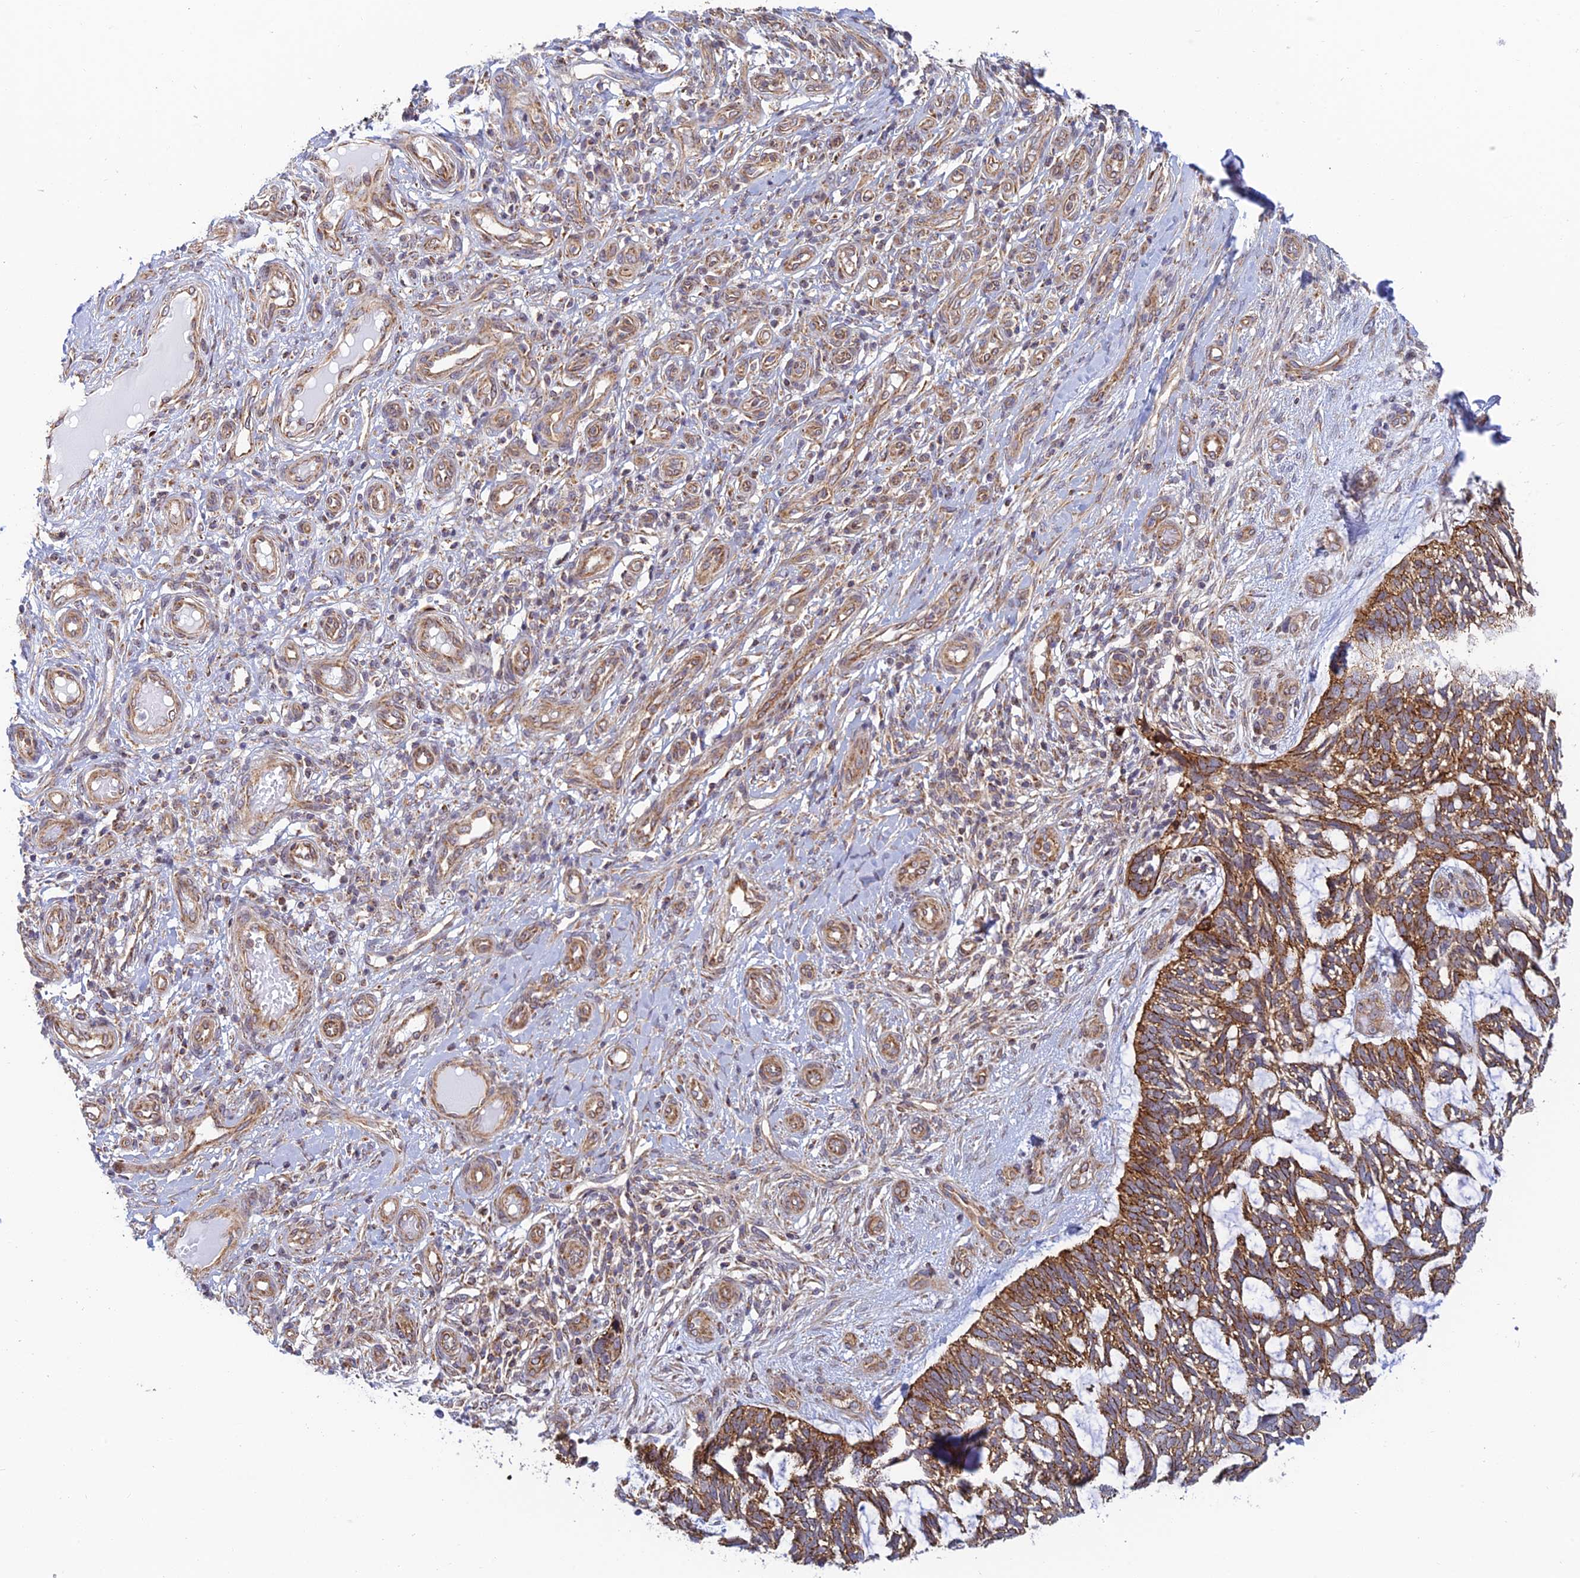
{"staining": {"intensity": "strong", "quantity": ">75%", "location": "cytoplasmic/membranous"}, "tissue": "skin cancer", "cell_type": "Tumor cells", "image_type": "cancer", "snomed": [{"axis": "morphology", "description": "Basal cell carcinoma"}, {"axis": "topography", "description": "Skin"}], "caption": "This is an image of immunohistochemistry staining of skin basal cell carcinoma, which shows strong expression in the cytoplasmic/membranous of tumor cells.", "gene": "HOOK2", "patient": {"sex": "male", "age": 88}}